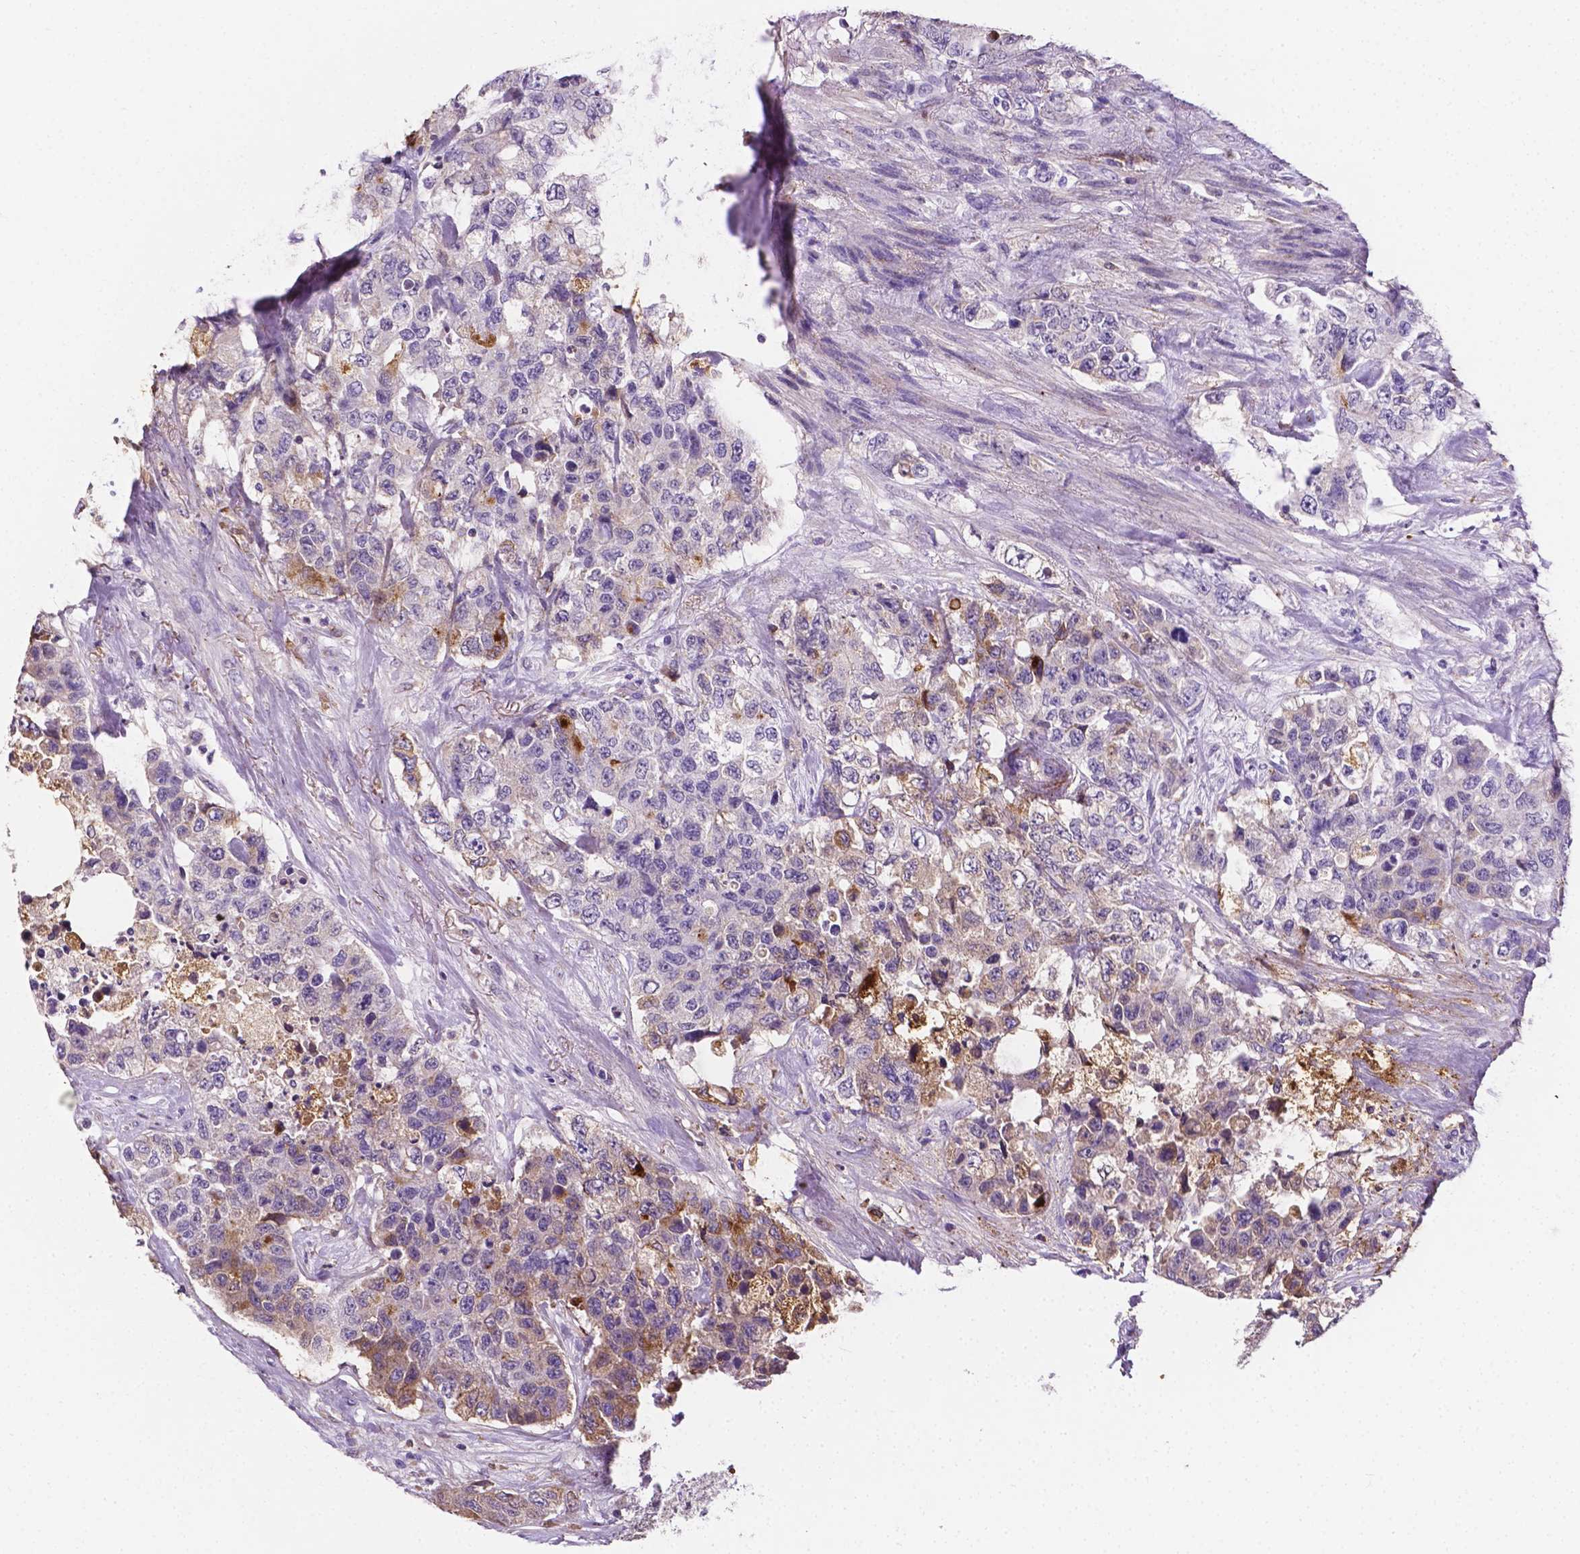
{"staining": {"intensity": "moderate", "quantity": "<25%", "location": "cytoplasmic/membranous"}, "tissue": "urothelial cancer", "cell_type": "Tumor cells", "image_type": "cancer", "snomed": [{"axis": "morphology", "description": "Urothelial carcinoma, High grade"}, {"axis": "topography", "description": "Urinary bladder"}], "caption": "Immunohistochemical staining of high-grade urothelial carcinoma demonstrates moderate cytoplasmic/membranous protein staining in about <25% of tumor cells.", "gene": "APOE", "patient": {"sex": "female", "age": 78}}